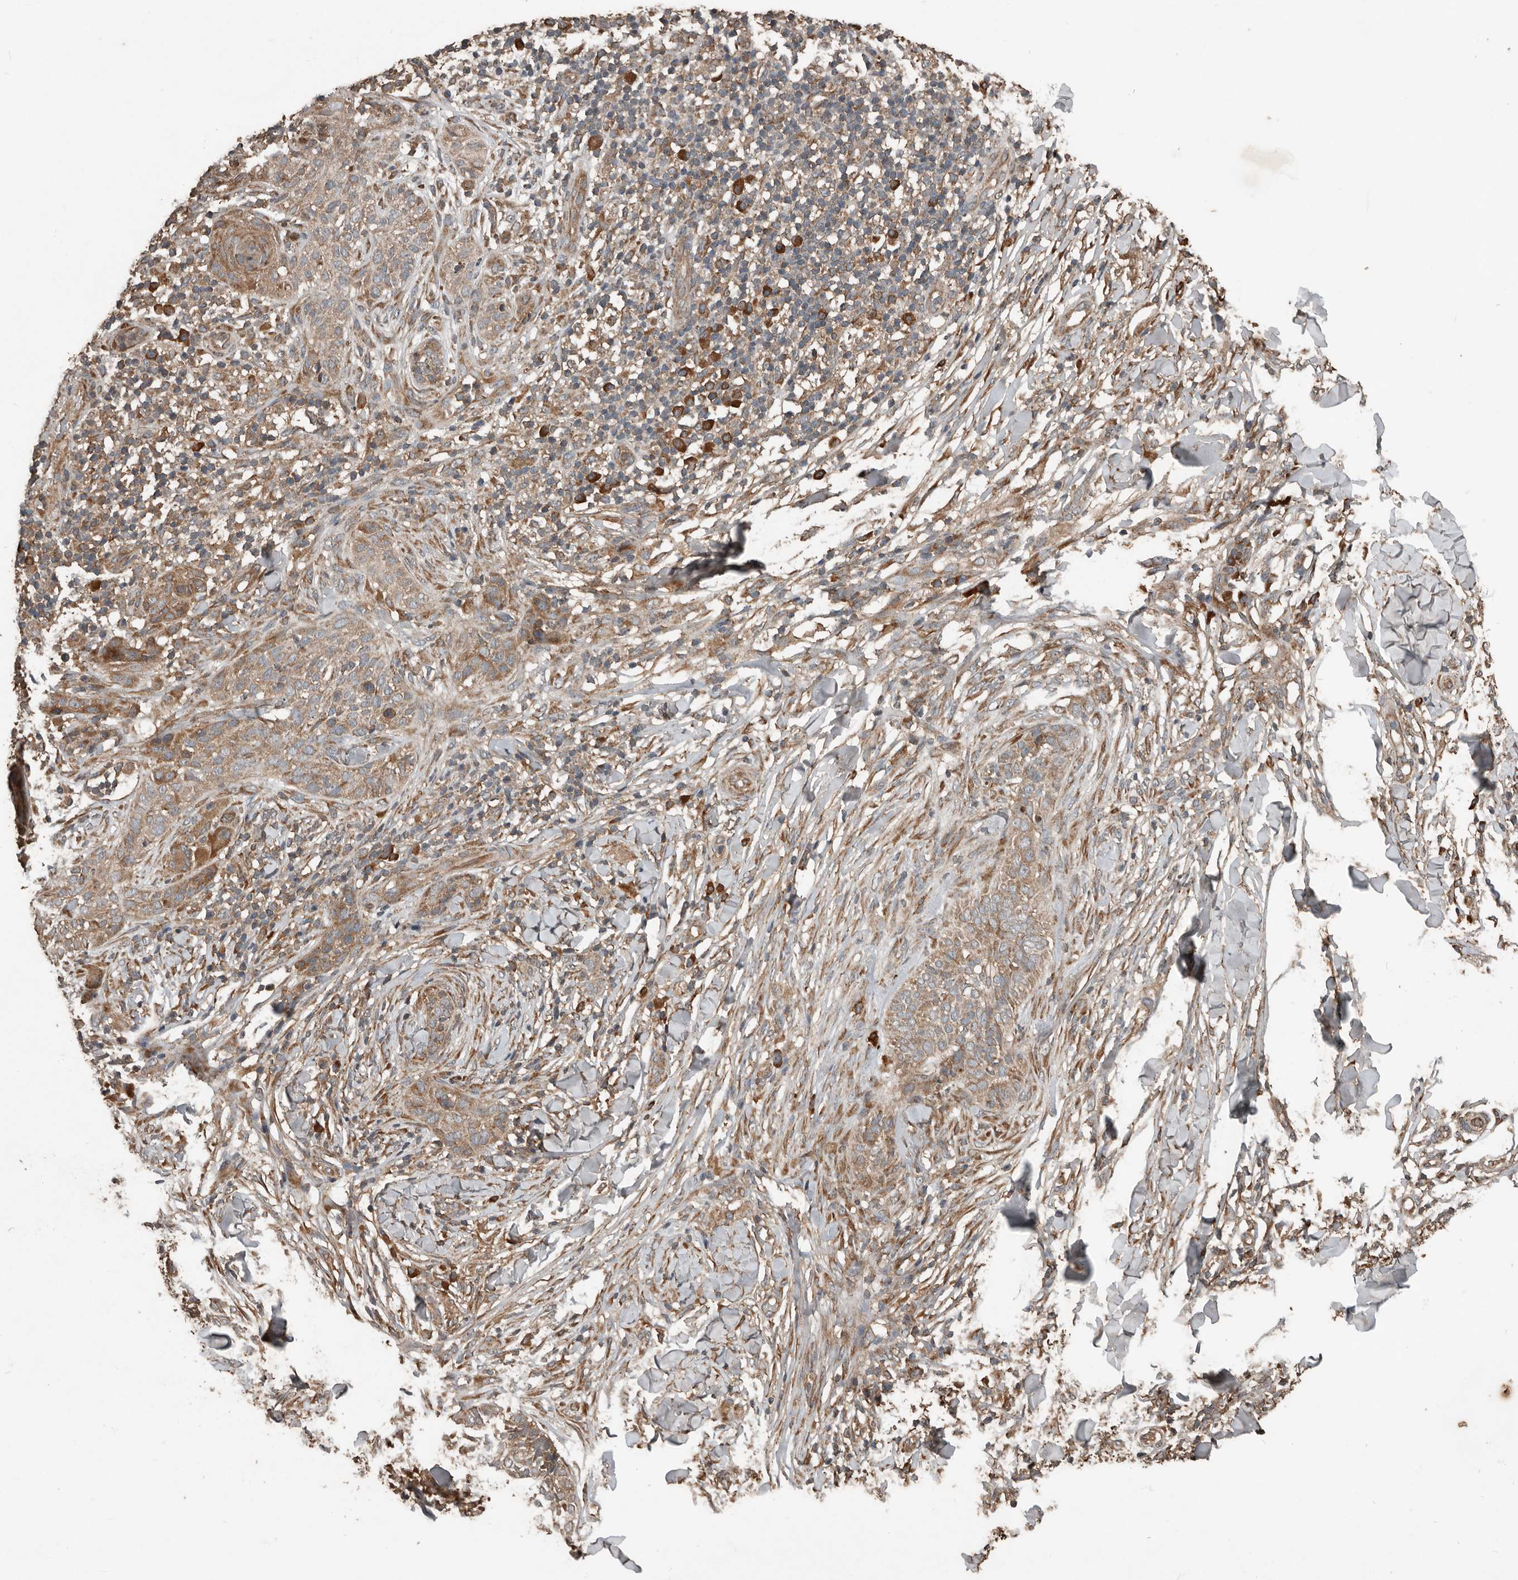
{"staining": {"intensity": "moderate", "quantity": ">75%", "location": "cytoplasmic/membranous"}, "tissue": "skin cancer", "cell_type": "Tumor cells", "image_type": "cancer", "snomed": [{"axis": "morphology", "description": "Normal tissue, NOS"}, {"axis": "morphology", "description": "Basal cell carcinoma"}, {"axis": "topography", "description": "Skin"}], "caption": "Immunohistochemistry (IHC) micrograph of neoplastic tissue: skin cancer (basal cell carcinoma) stained using immunohistochemistry reveals medium levels of moderate protein expression localized specifically in the cytoplasmic/membranous of tumor cells, appearing as a cytoplasmic/membranous brown color.", "gene": "RNF207", "patient": {"sex": "male", "age": 67}}